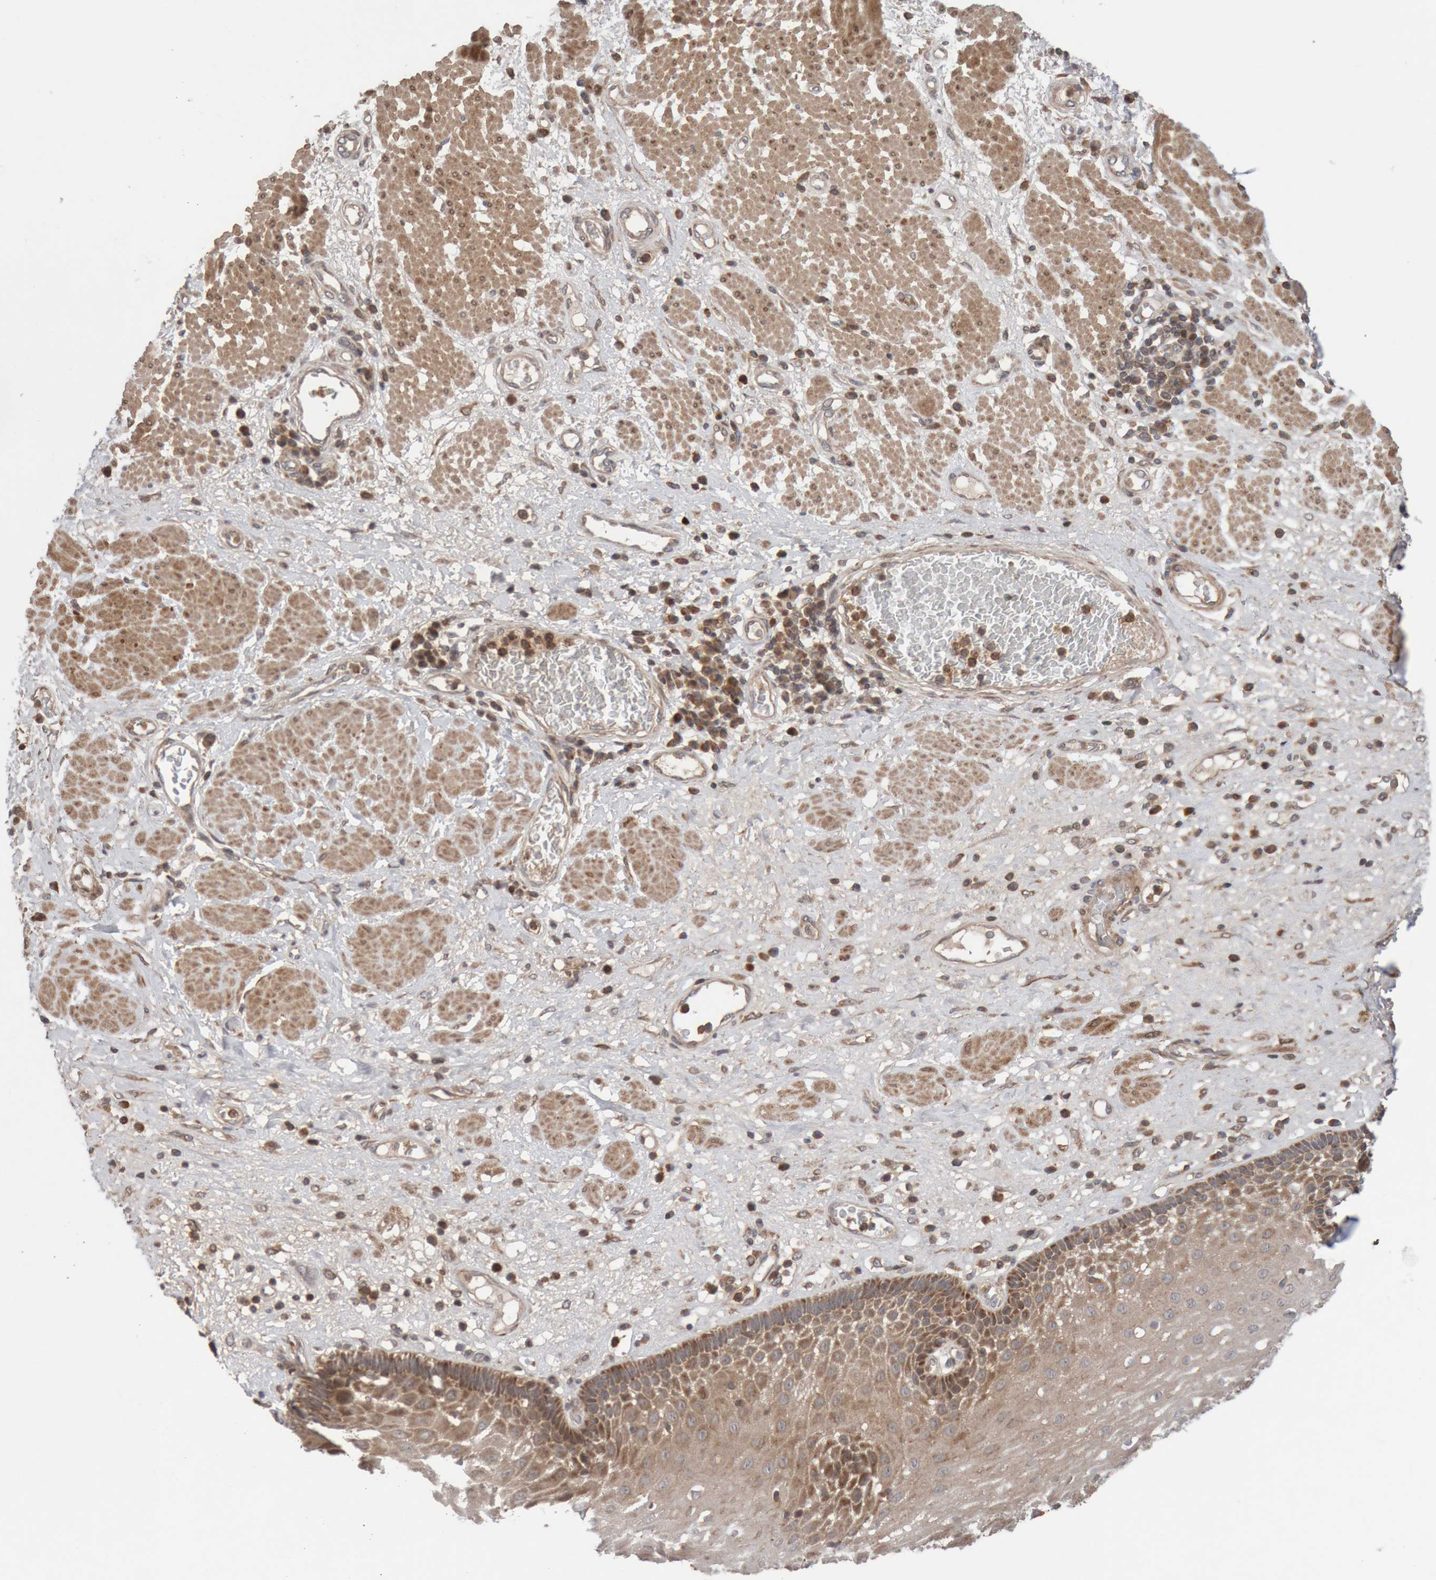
{"staining": {"intensity": "moderate", "quantity": ">75%", "location": "cytoplasmic/membranous"}, "tissue": "esophagus", "cell_type": "Squamous epithelial cells", "image_type": "normal", "snomed": [{"axis": "morphology", "description": "Normal tissue, NOS"}, {"axis": "morphology", "description": "Adenocarcinoma, NOS"}, {"axis": "topography", "description": "Esophagus"}], "caption": "Brown immunohistochemical staining in normal esophagus demonstrates moderate cytoplasmic/membranous expression in approximately >75% of squamous epithelial cells. (IHC, brightfield microscopy, high magnification).", "gene": "KIF21B", "patient": {"sex": "male", "age": 62}}